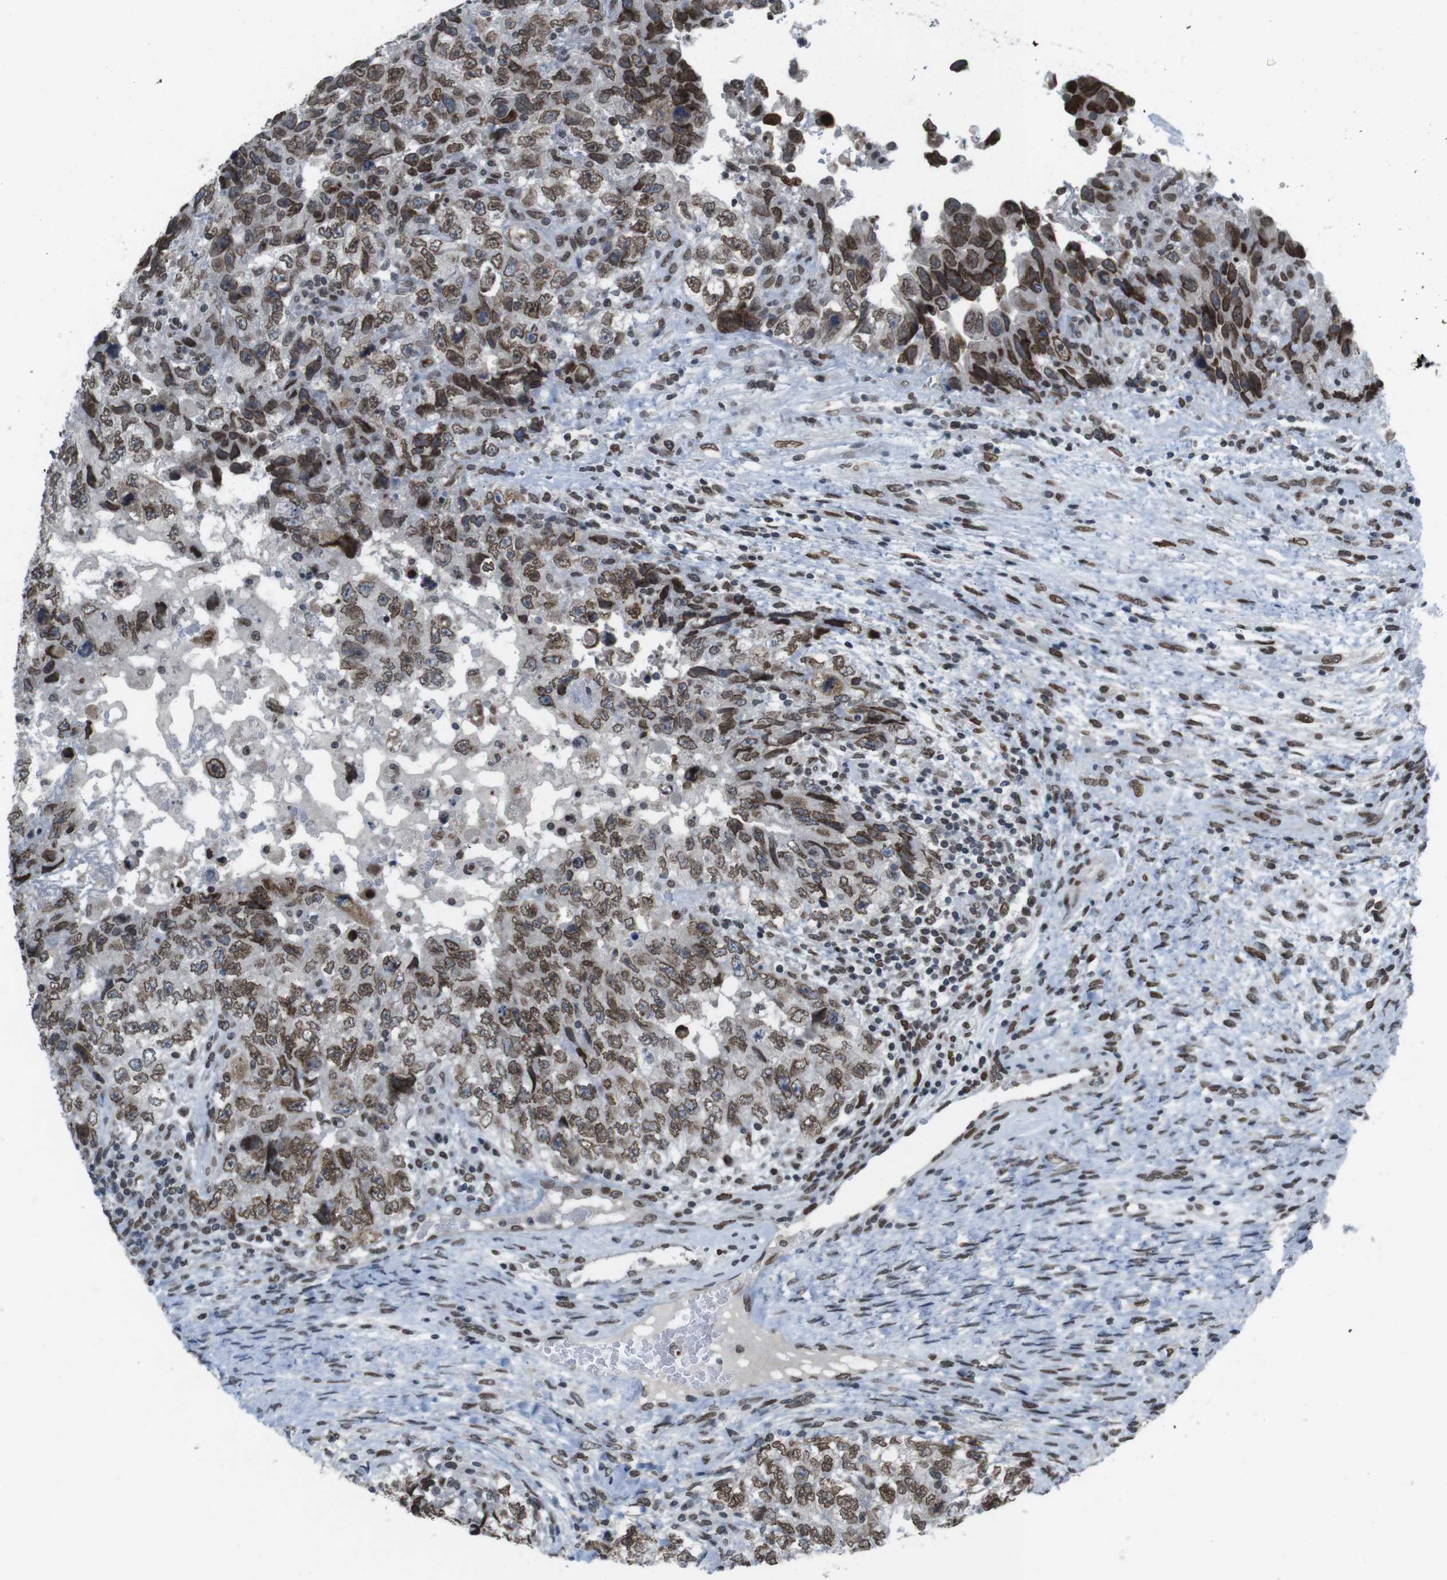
{"staining": {"intensity": "moderate", "quantity": ">75%", "location": "cytoplasmic/membranous,nuclear"}, "tissue": "testis cancer", "cell_type": "Tumor cells", "image_type": "cancer", "snomed": [{"axis": "morphology", "description": "Carcinoma, Embryonal, NOS"}, {"axis": "topography", "description": "Testis"}], "caption": "An image of human embryonal carcinoma (testis) stained for a protein exhibits moderate cytoplasmic/membranous and nuclear brown staining in tumor cells. Nuclei are stained in blue.", "gene": "MAD1L1", "patient": {"sex": "male", "age": 36}}